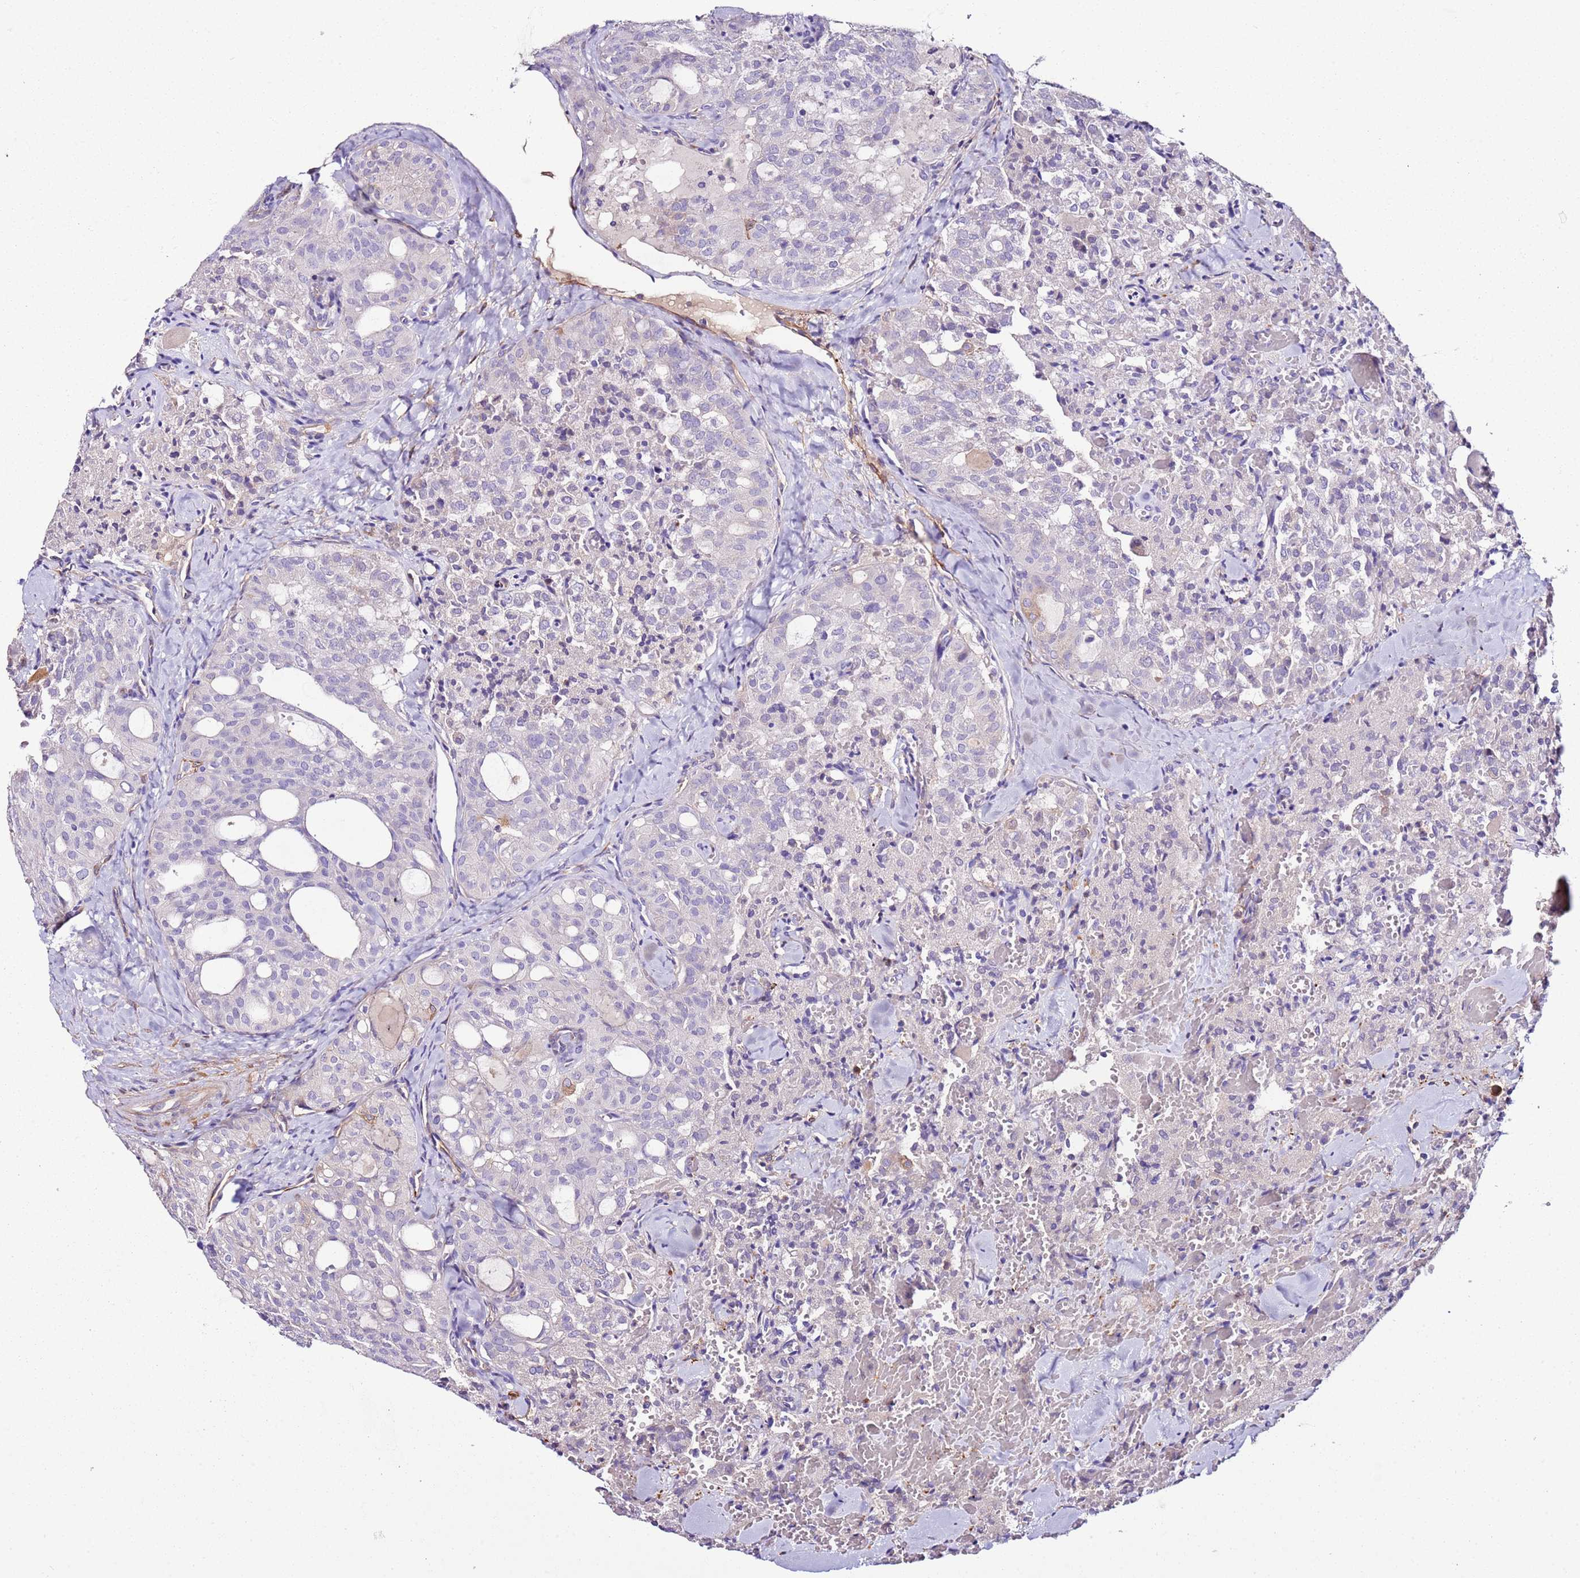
{"staining": {"intensity": "negative", "quantity": "none", "location": "none"}, "tissue": "thyroid cancer", "cell_type": "Tumor cells", "image_type": "cancer", "snomed": [{"axis": "morphology", "description": "Follicular adenoma carcinoma, NOS"}, {"axis": "topography", "description": "Thyroid gland"}], "caption": "Follicular adenoma carcinoma (thyroid) stained for a protein using IHC shows no positivity tumor cells.", "gene": "FAM174C", "patient": {"sex": "male", "age": 75}}